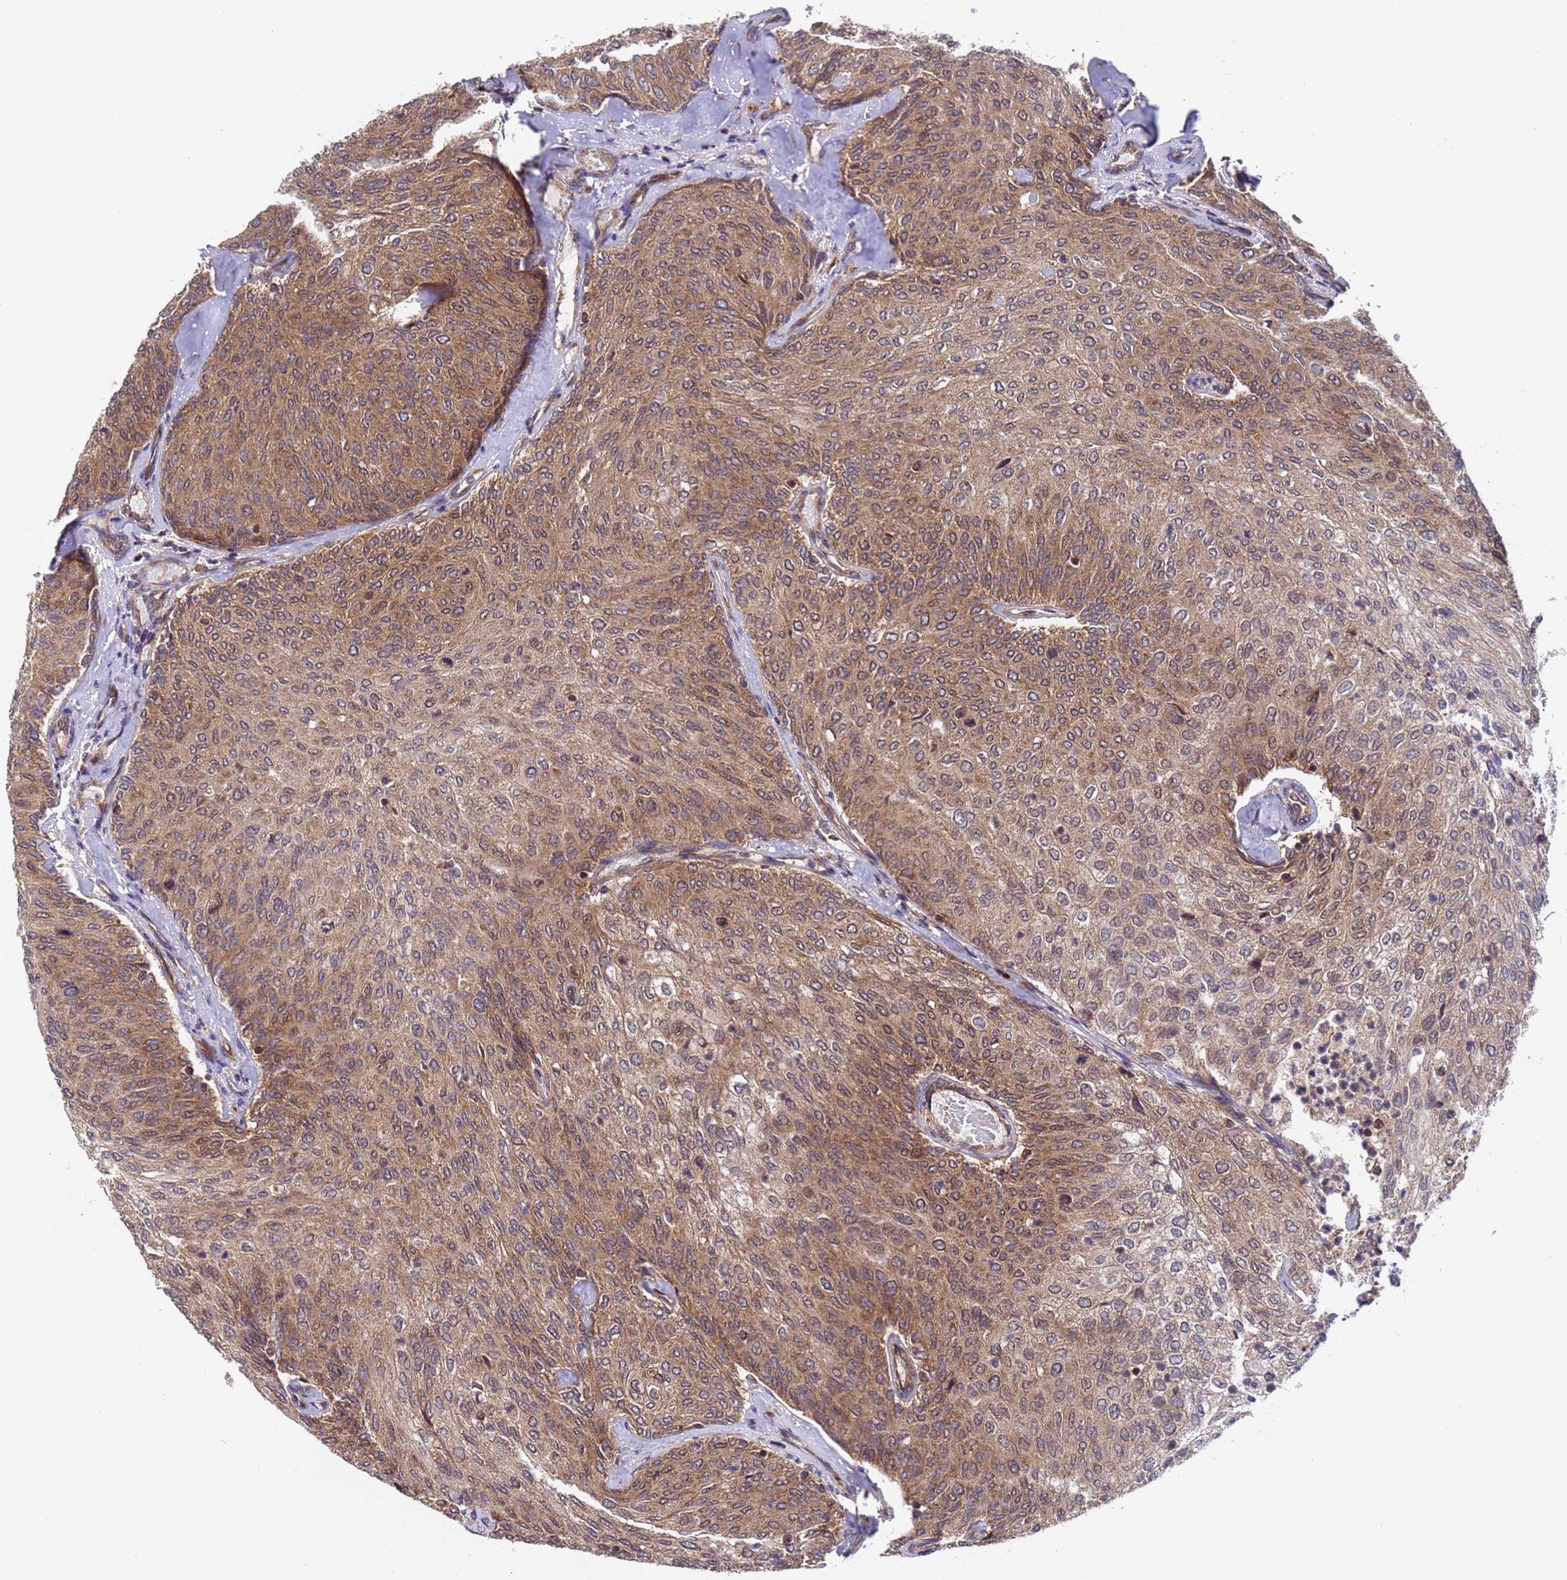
{"staining": {"intensity": "strong", "quantity": ">75%", "location": "cytoplasmic/membranous"}, "tissue": "urothelial cancer", "cell_type": "Tumor cells", "image_type": "cancer", "snomed": [{"axis": "morphology", "description": "Urothelial carcinoma, Low grade"}, {"axis": "topography", "description": "Urinary bladder"}], "caption": "Human urothelial carcinoma (low-grade) stained with a protein marker displays strong staining in tumor cells.", "gene": "TSR3", "patient": {"sex": "female", "age": 79}}